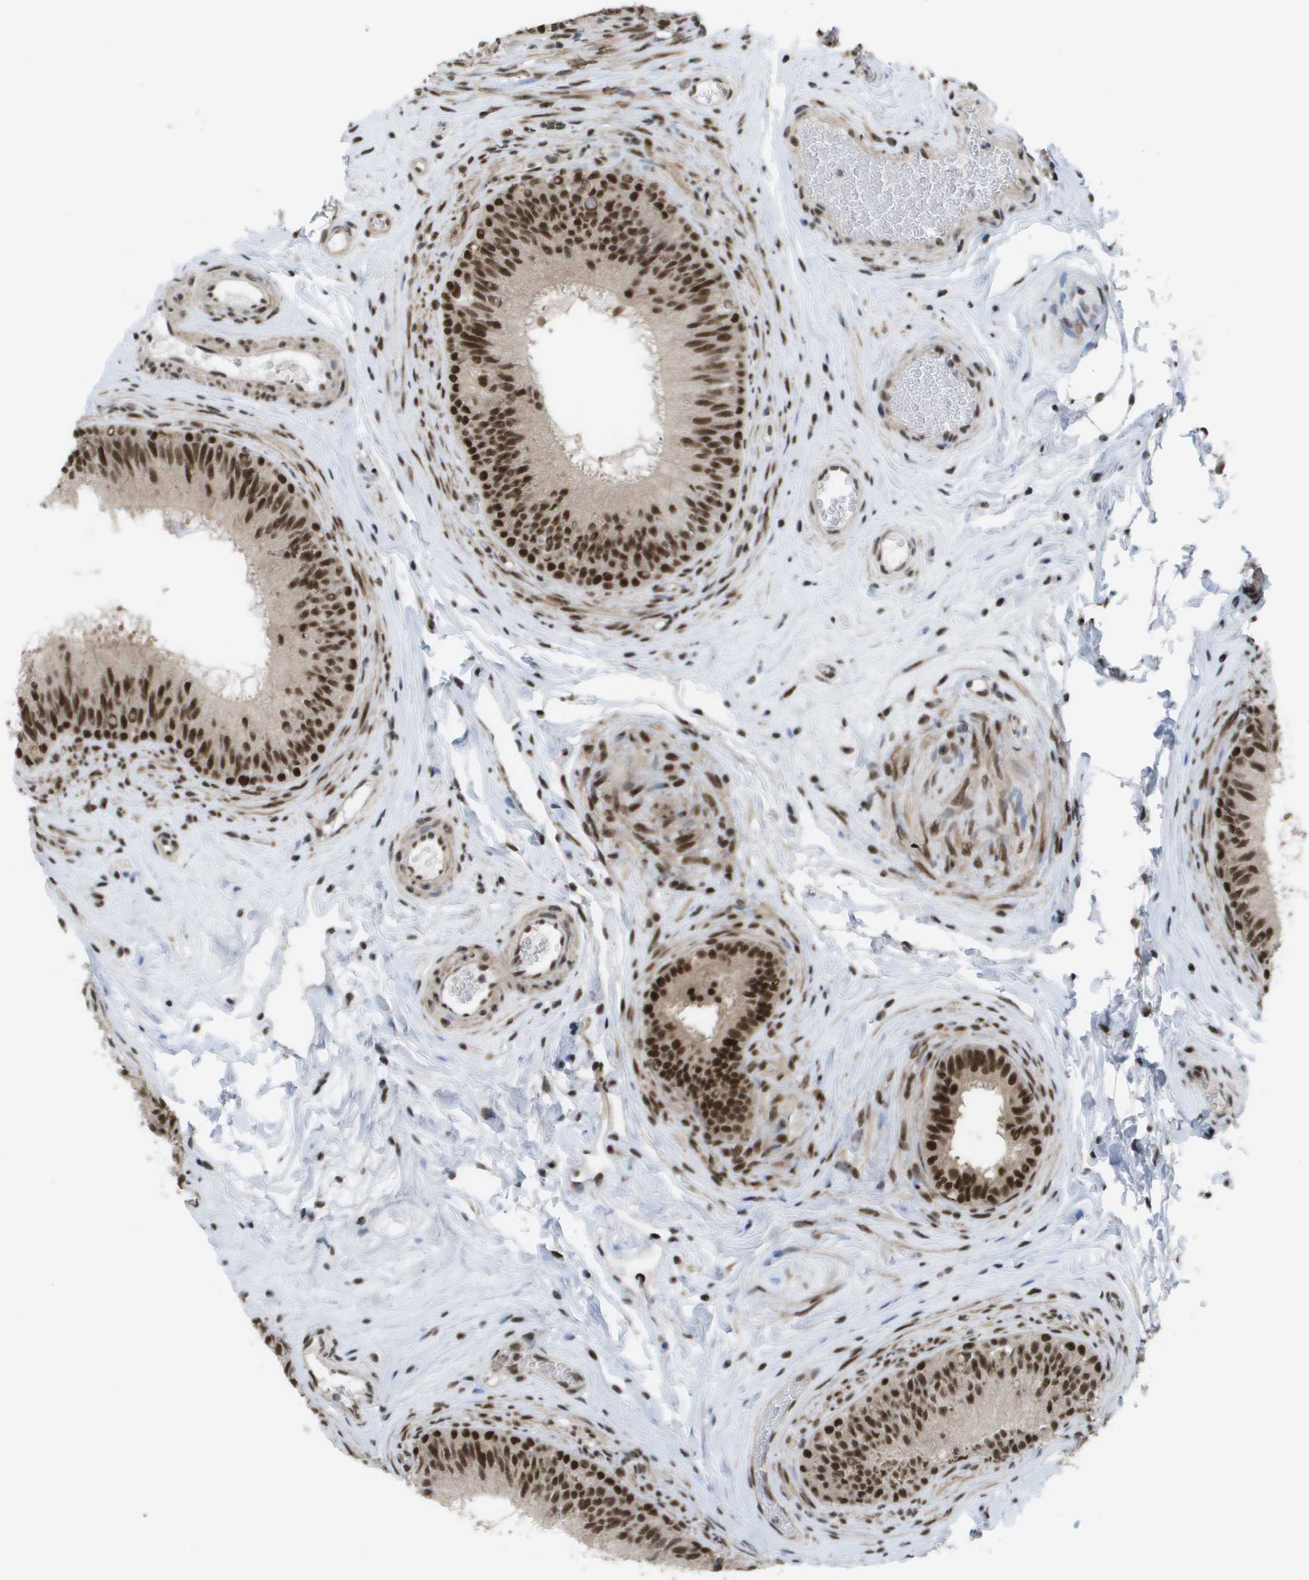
{"staining": {"intensity": "strong", "quantity": ">75%", "location": "nuclear"}, "tissue": "epididymis", "cell_type": "Glandular cells", "image_type": "normal", "snomed": [{"axis": "morphology", "description": "Normal tissue, NOS"}, {"axis": "topography", "description": "Testis"}, {"axis": "topography", "description": "Epididymis"}], "caption": "High-magnification brightfield microscopy of benign epididymis stained with DAB (brown) and counterstained with hematoxylin (blue). glandular cells exhibit strong nuclear expression is present in approximately>75% of cells.", "gene": "CDT1", "patient": {"sex": "male", "age": 36}}